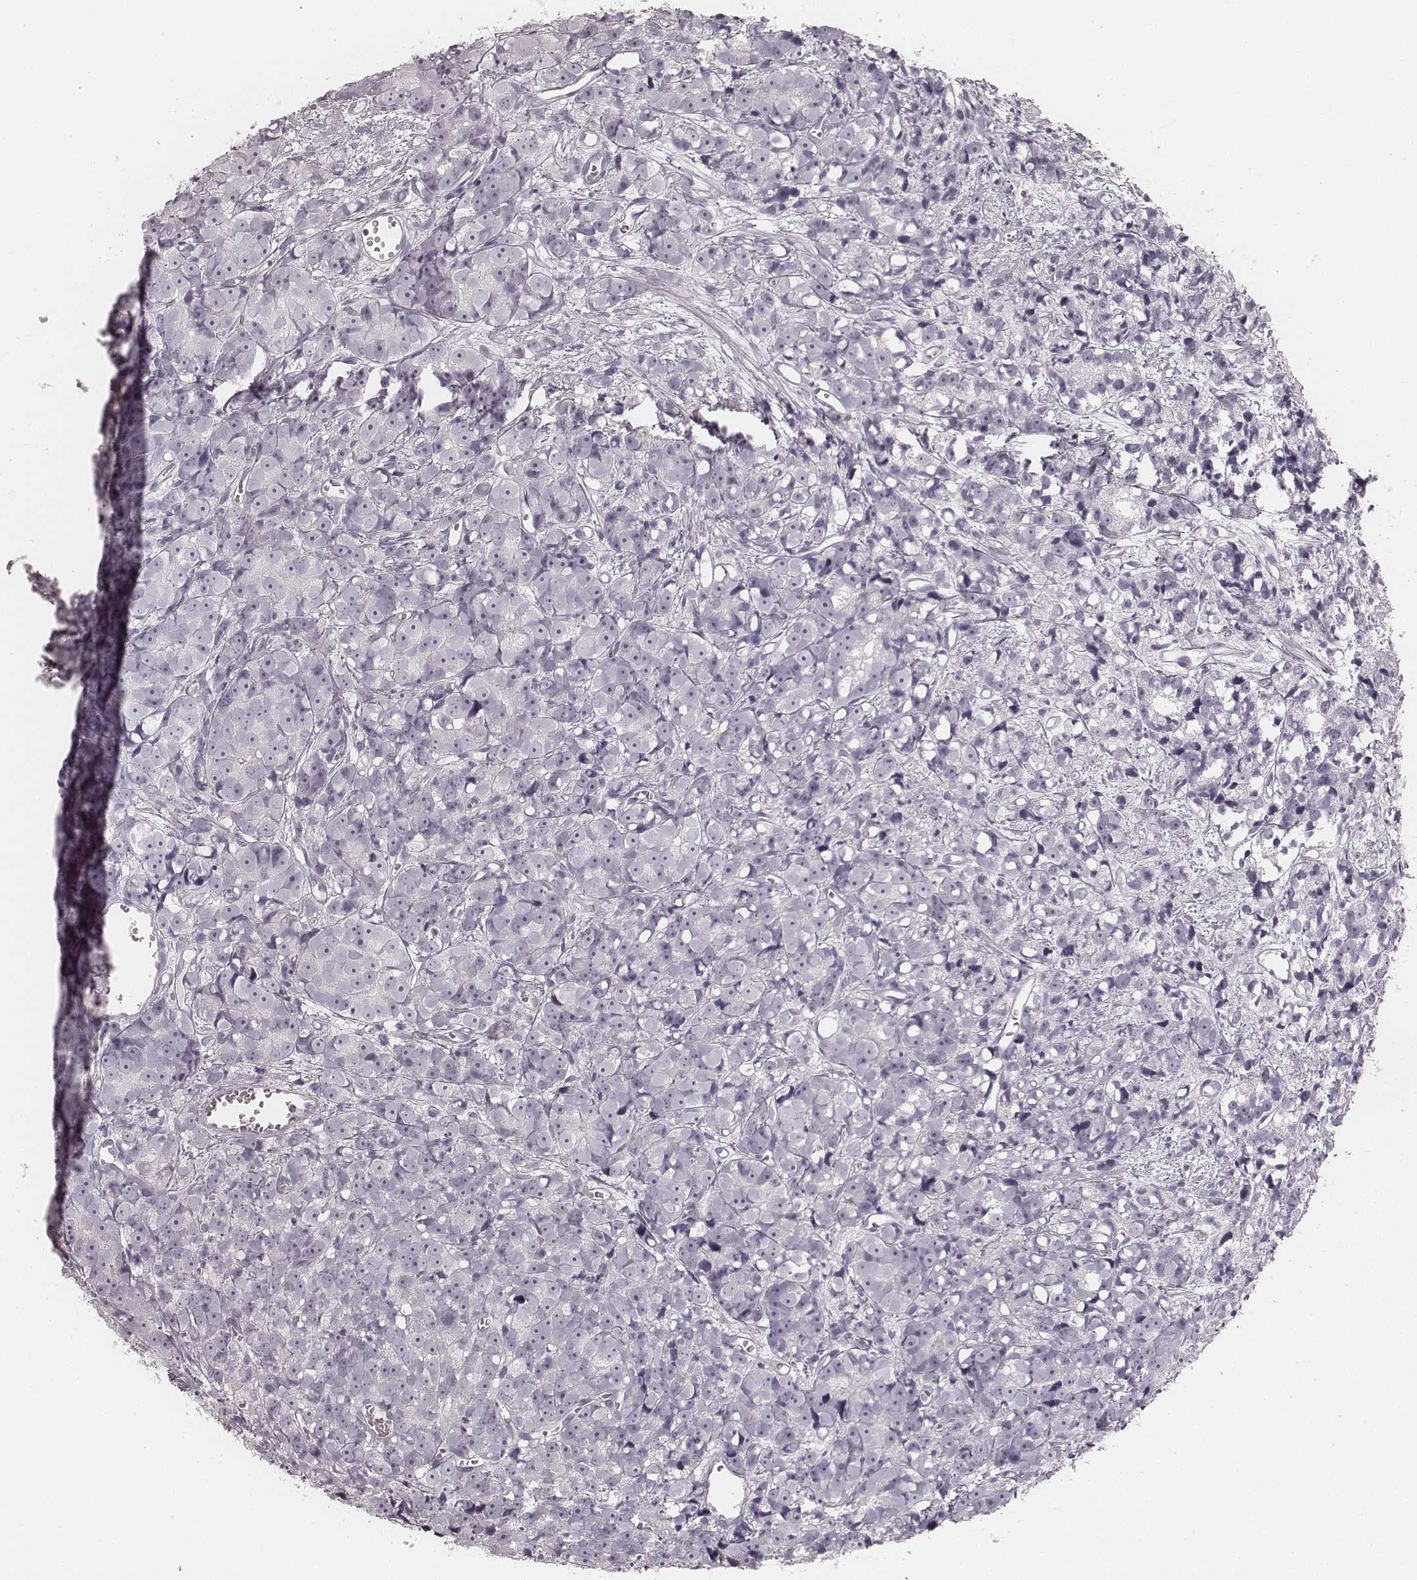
{"staining": {"intensity": "negative", "quantity": "none", "location": "none"}, "tissue": "prostate cancer", "cell_type": "Tumor cells", "image_type": "cancer", "snomed": [{"axis": "morphology", "description": "Adenocarcinoma, High grade"}, {"axis": "topography", "description": "Prostate"}], "caption": "Histopathology image shows no protein positivity in tumor cells of adenocarcinoma (high-grade) (prostate) tissue.", "gene": "KRT31", "patient": {"sex": "male", "age": 77}}